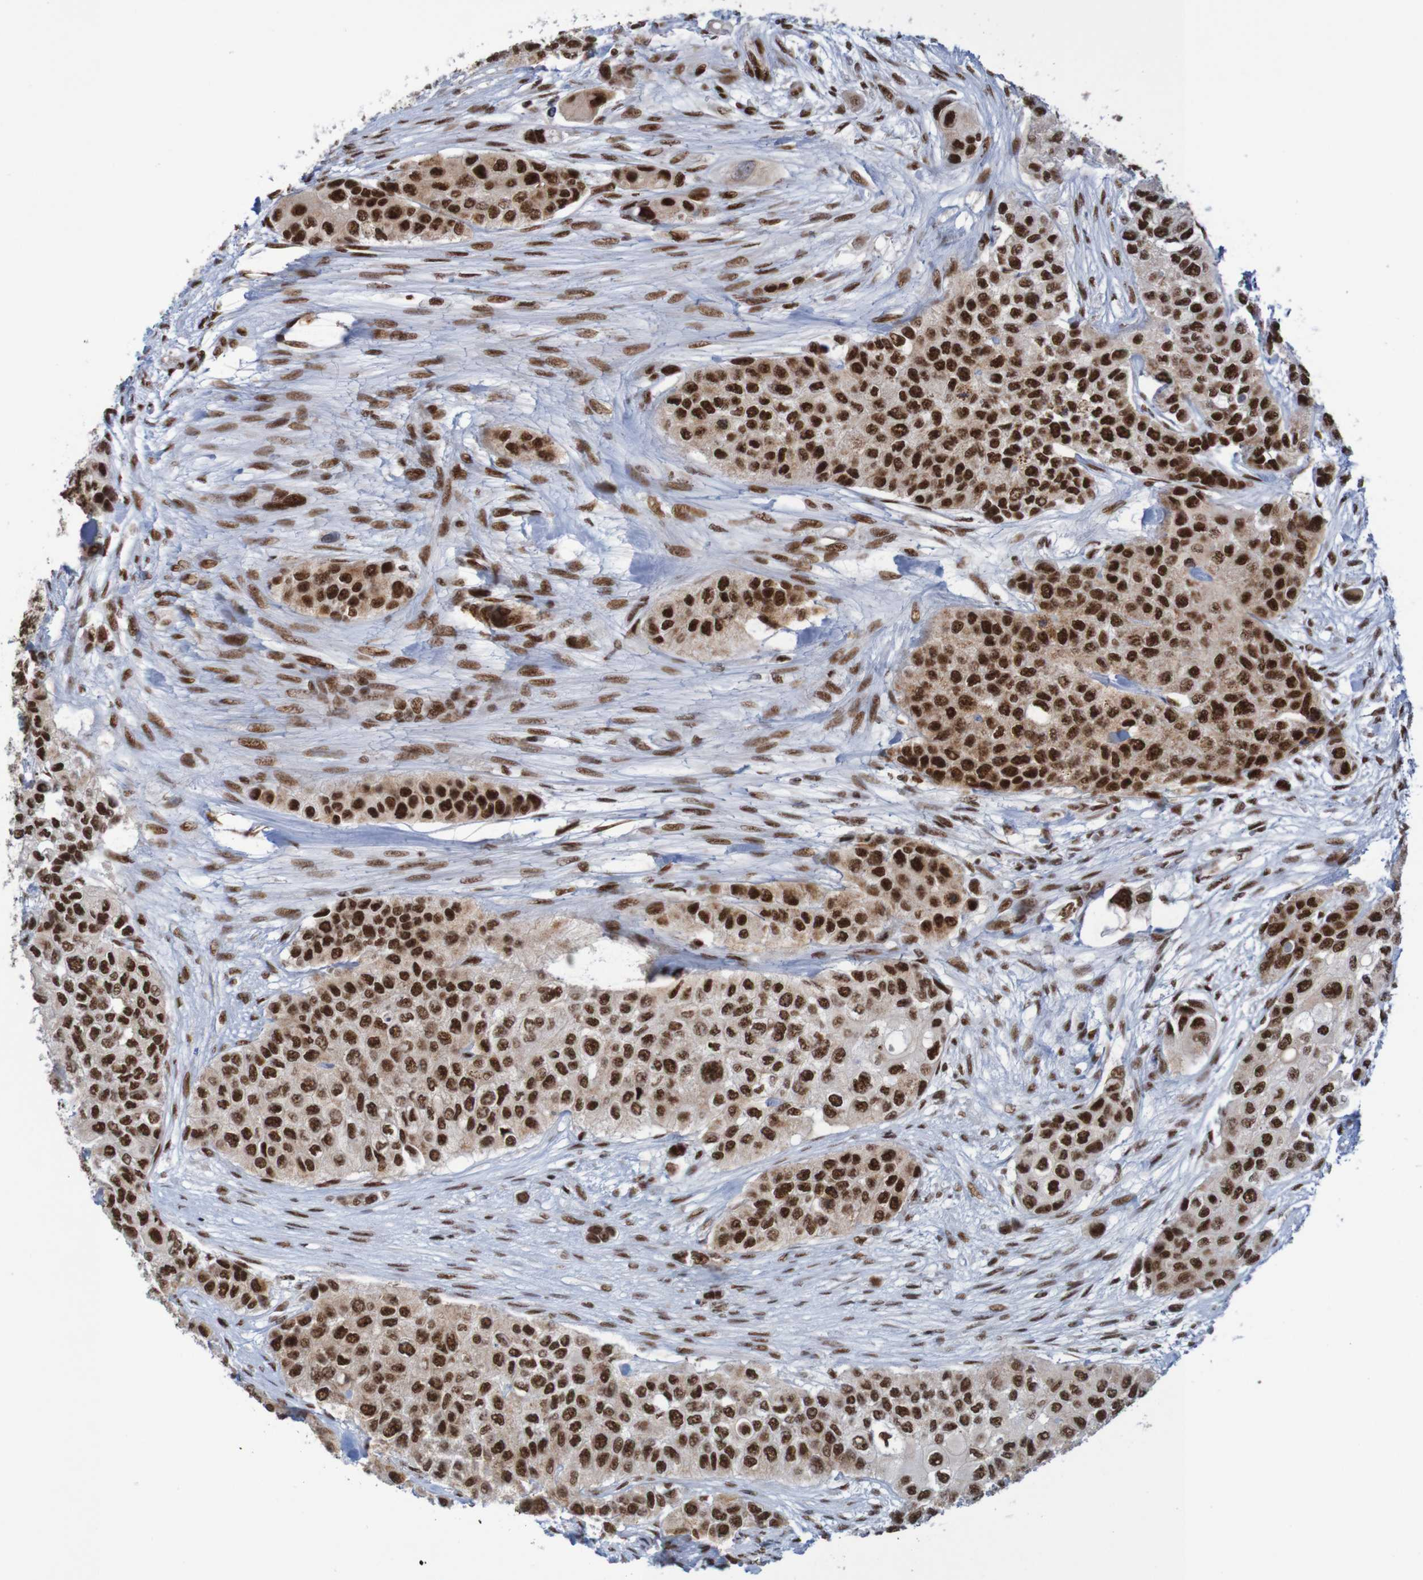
{"staining": {"intensity": "strong", "quantity": ">75%", "location": "nuclear"}, "tissue": "urothelial cancer", "cell_type": "Tumor cells", "image_type": "cancer", "snomed": [{"axis": "morphology", "description": "Urothelial carcinoma, High grade"}, {"axis": "topography", "description": "Urinary bladder"}], "caption": "High-grade urothelial carcinoma stained for a protein reveals strong nuclear positivity in tumor cells. (DAB (3,3'-diaminobenzidine) IHC with brightfield microscopy, high magnification).", "gene": "THRAP3", "patient": {"sex": "female", "age": 56}}